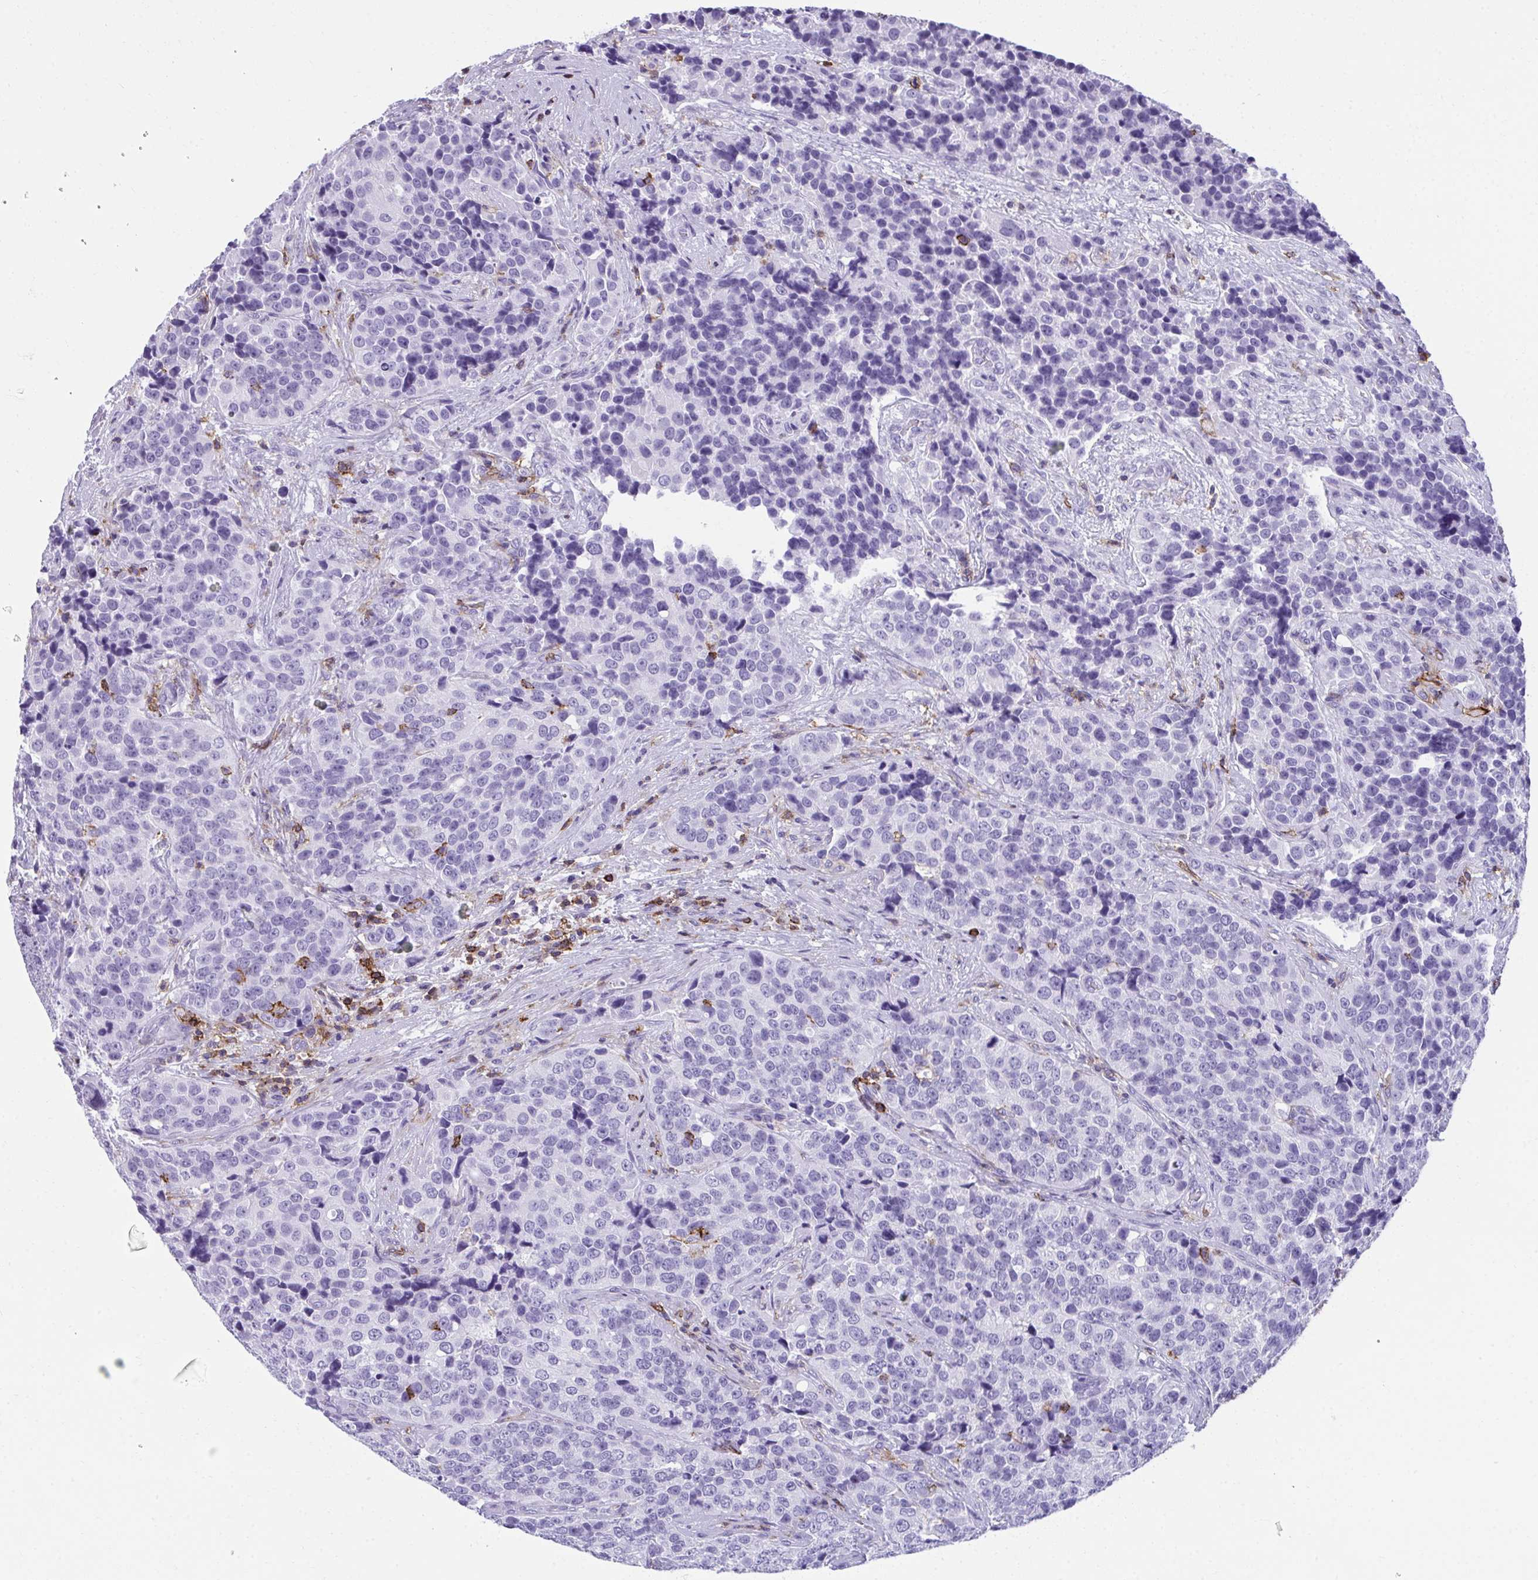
{"staining": {"intensity": "negative", "quantity": "none", "location": "none"}, "tissue": "urothelial cancer", "cell_type": "Tumor cells", "image_type": "cancer", "snomed": [{"axis": "morphology", "description": "Urothelial carcinoma, NOS"}, {"axis": "topography", "description": "Urinary bladder"}], "caption": "Immunohistochemistry (IHC) histopathology image of neoplastic tissue: transitional cell carcinoma stained with DAB (3,3'-diaminobenzidine) reveals no significant protein positivity in tumor cells. (DAB IHC, high magnification).", "gene": "SPN", "patient": {"sex": "male", "age": 52}}